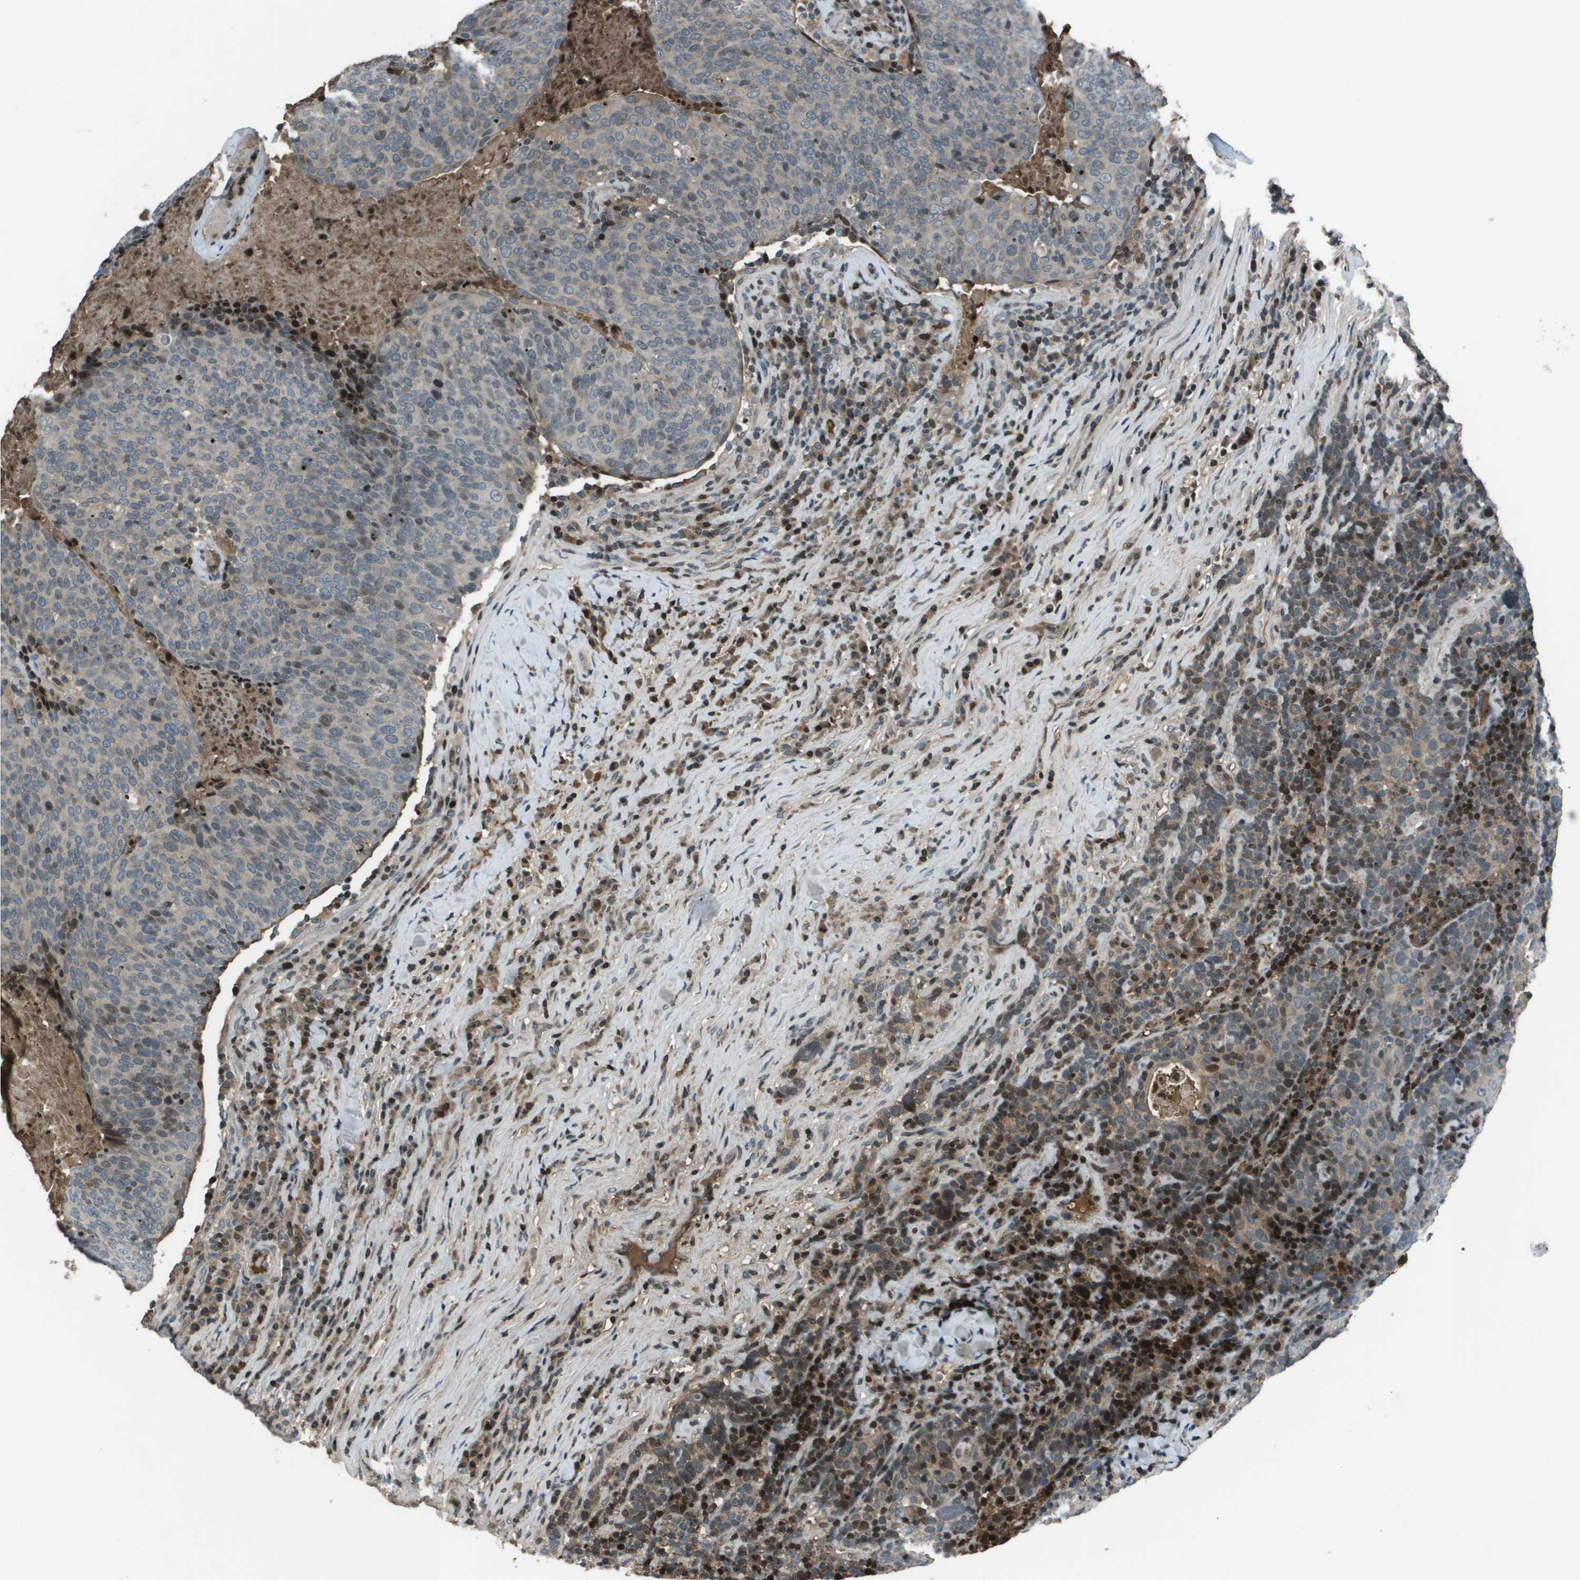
{"staining": {"intensity": "weak", "quantity": "<25%", "location": "cytoplasmic/membranous,nuclear"}, "tissue": "head and neck cancer", "cell_type": "Tumor cells", "image_type": "cancer", "snomed": [{"axis": "morphology", "description": "Squamous cell carcinoma, NOS"}, {"axis": "morphology", "description": "Squamous cell carcinoma, metastatic, NOS"}, {"axis": "topography", "description": "Lymph node"}, {"axis": "topography", "description": "Head-Neck"}], "caption": "The micrograph reveals no significant expression in tumor cells of head and neck cancer.", "gene": "CXCL12", "patient": {"sex": "male", "age": 62}}